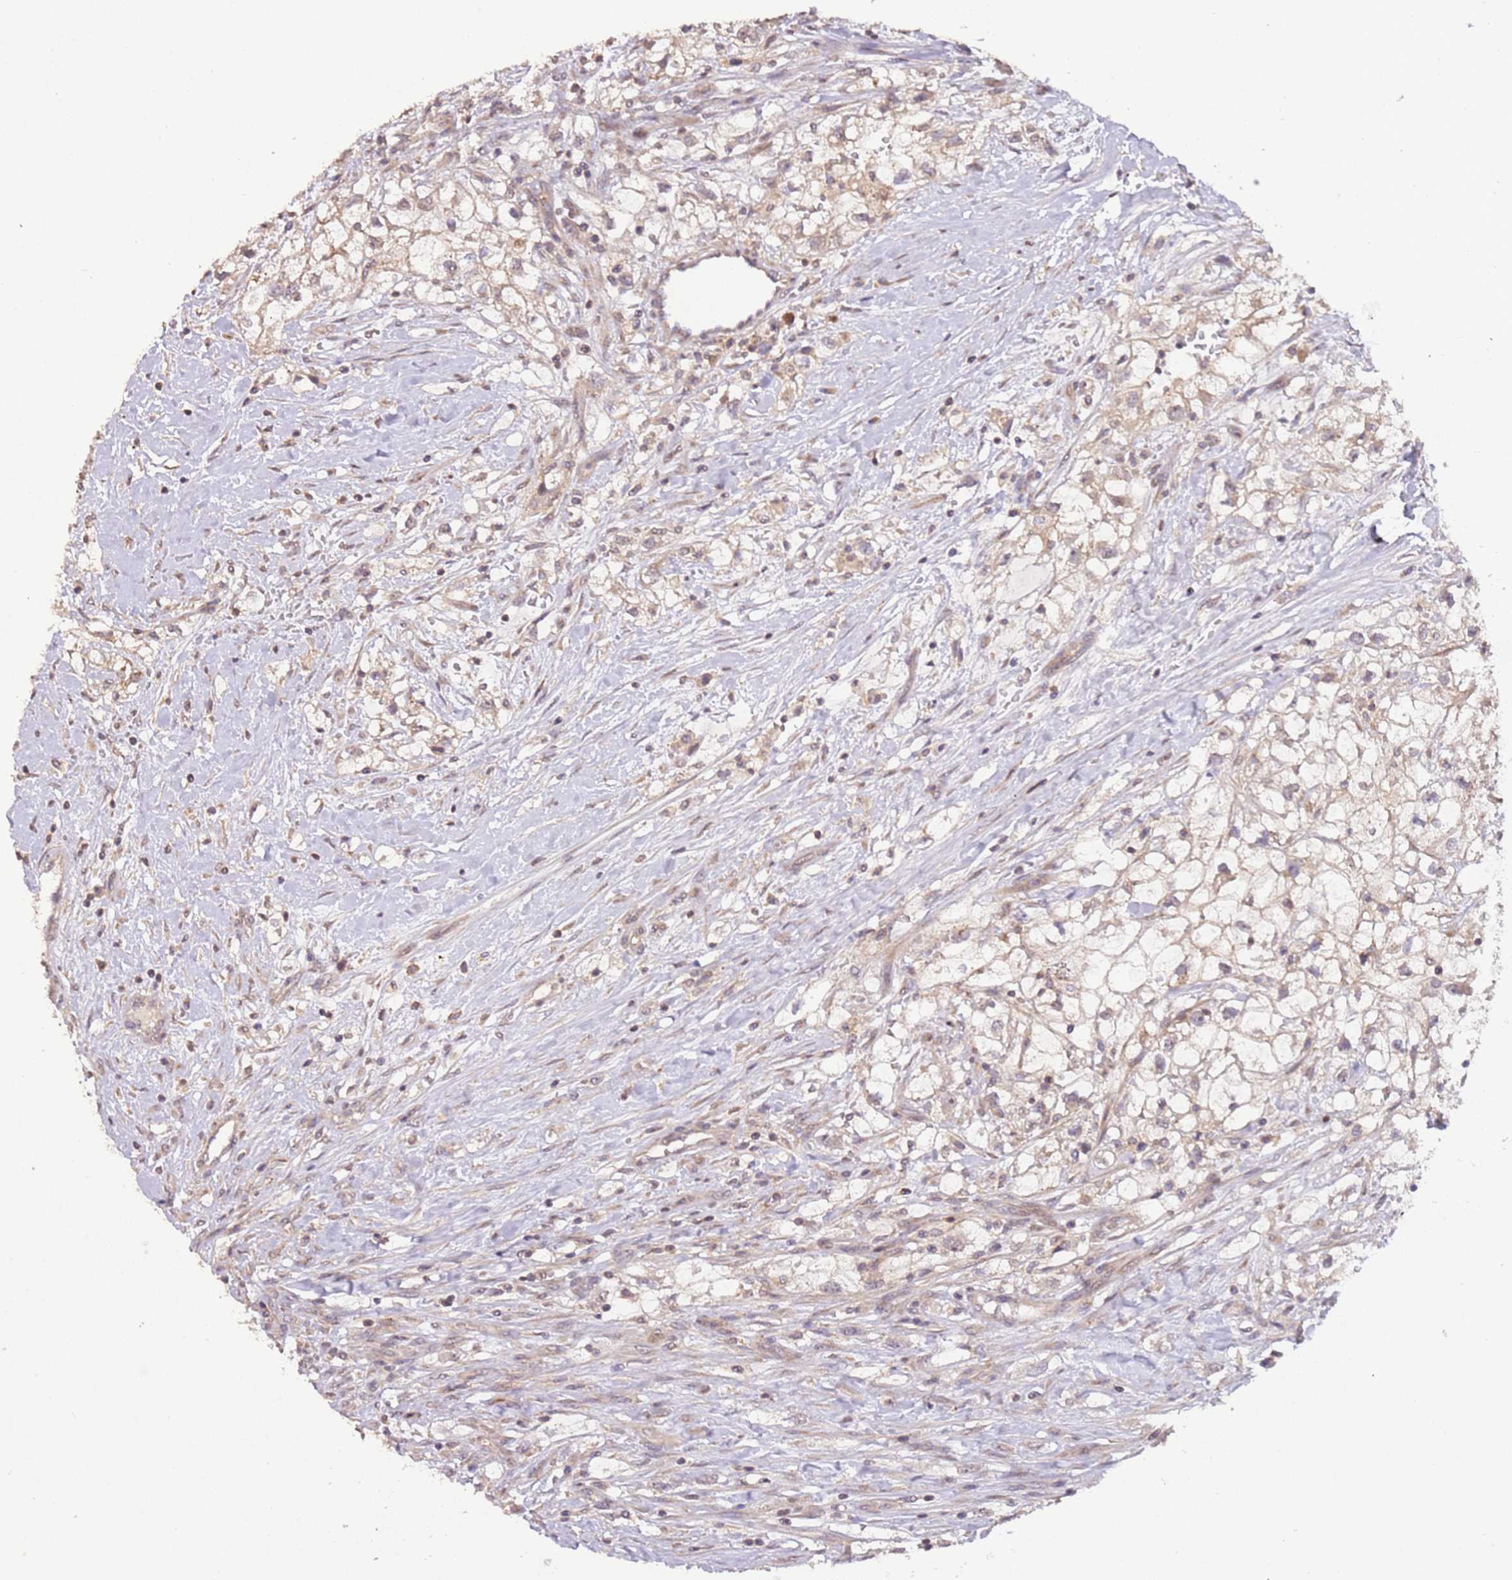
{"staining": {"intensity": "weak", "quantity": "25%-75%", "location": "cytoplasmic/membranous"}, "tissue": "renal cancer", "cell_type": "Tumor cells", "image_type": "cancer", "snomed": [{"axis": "morphology", "description": "Adenocarcinoma, NOS"}, {"axis": "topography", "description": "Kidney"}], "caption": "DAB immunohistochemical staining of human renal cancer (adenocarcinoma) demonstrates weak cytoplasmic/membranous protein staining in approximately 25%-75% of tumor cells. (brown staining indicates protein expression, while blue staining denotes nuclei).", "gene": "SLC16A4", "patient": {"sex": "male", "age": 59}}